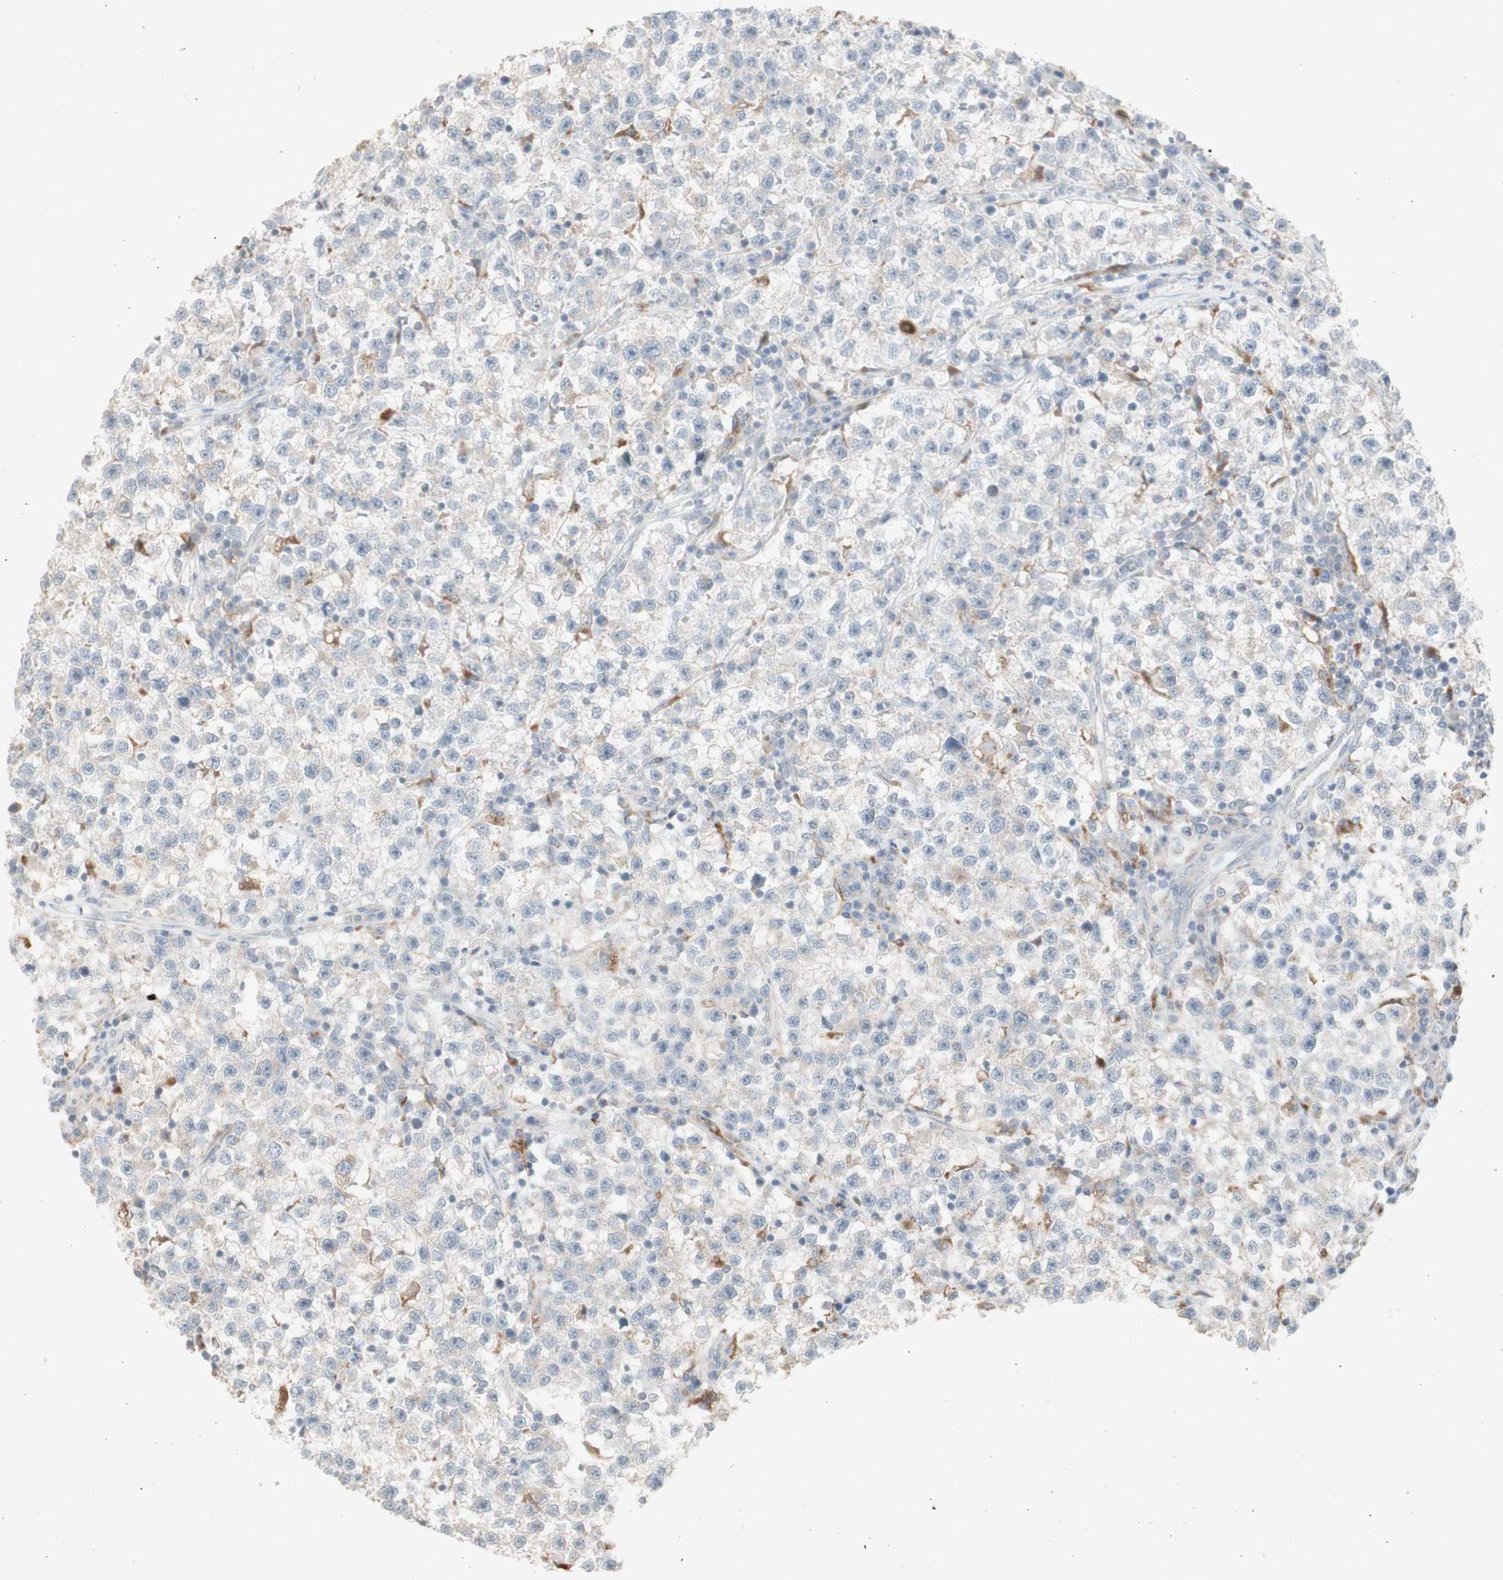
{"staining": {"intensity": "negative", "quantity": "none", "location": "none"}, "tissue": "testis cancer", "cell_type": "Tumor cells", "image_type": "cancer", "snomed": [{"axis": "morphology", "description": "Seminoma, NOS"}, {"axis": "topography", "description": "Testis"}], "caption": "Immunohistochemistry (IHC) image of testis cancer (seminoma) stained for a protein (brown), which shows no positivity in tumor cells.", "gene": "ATP6V1B1", "patient": {"sex": "male", "age": 22}}